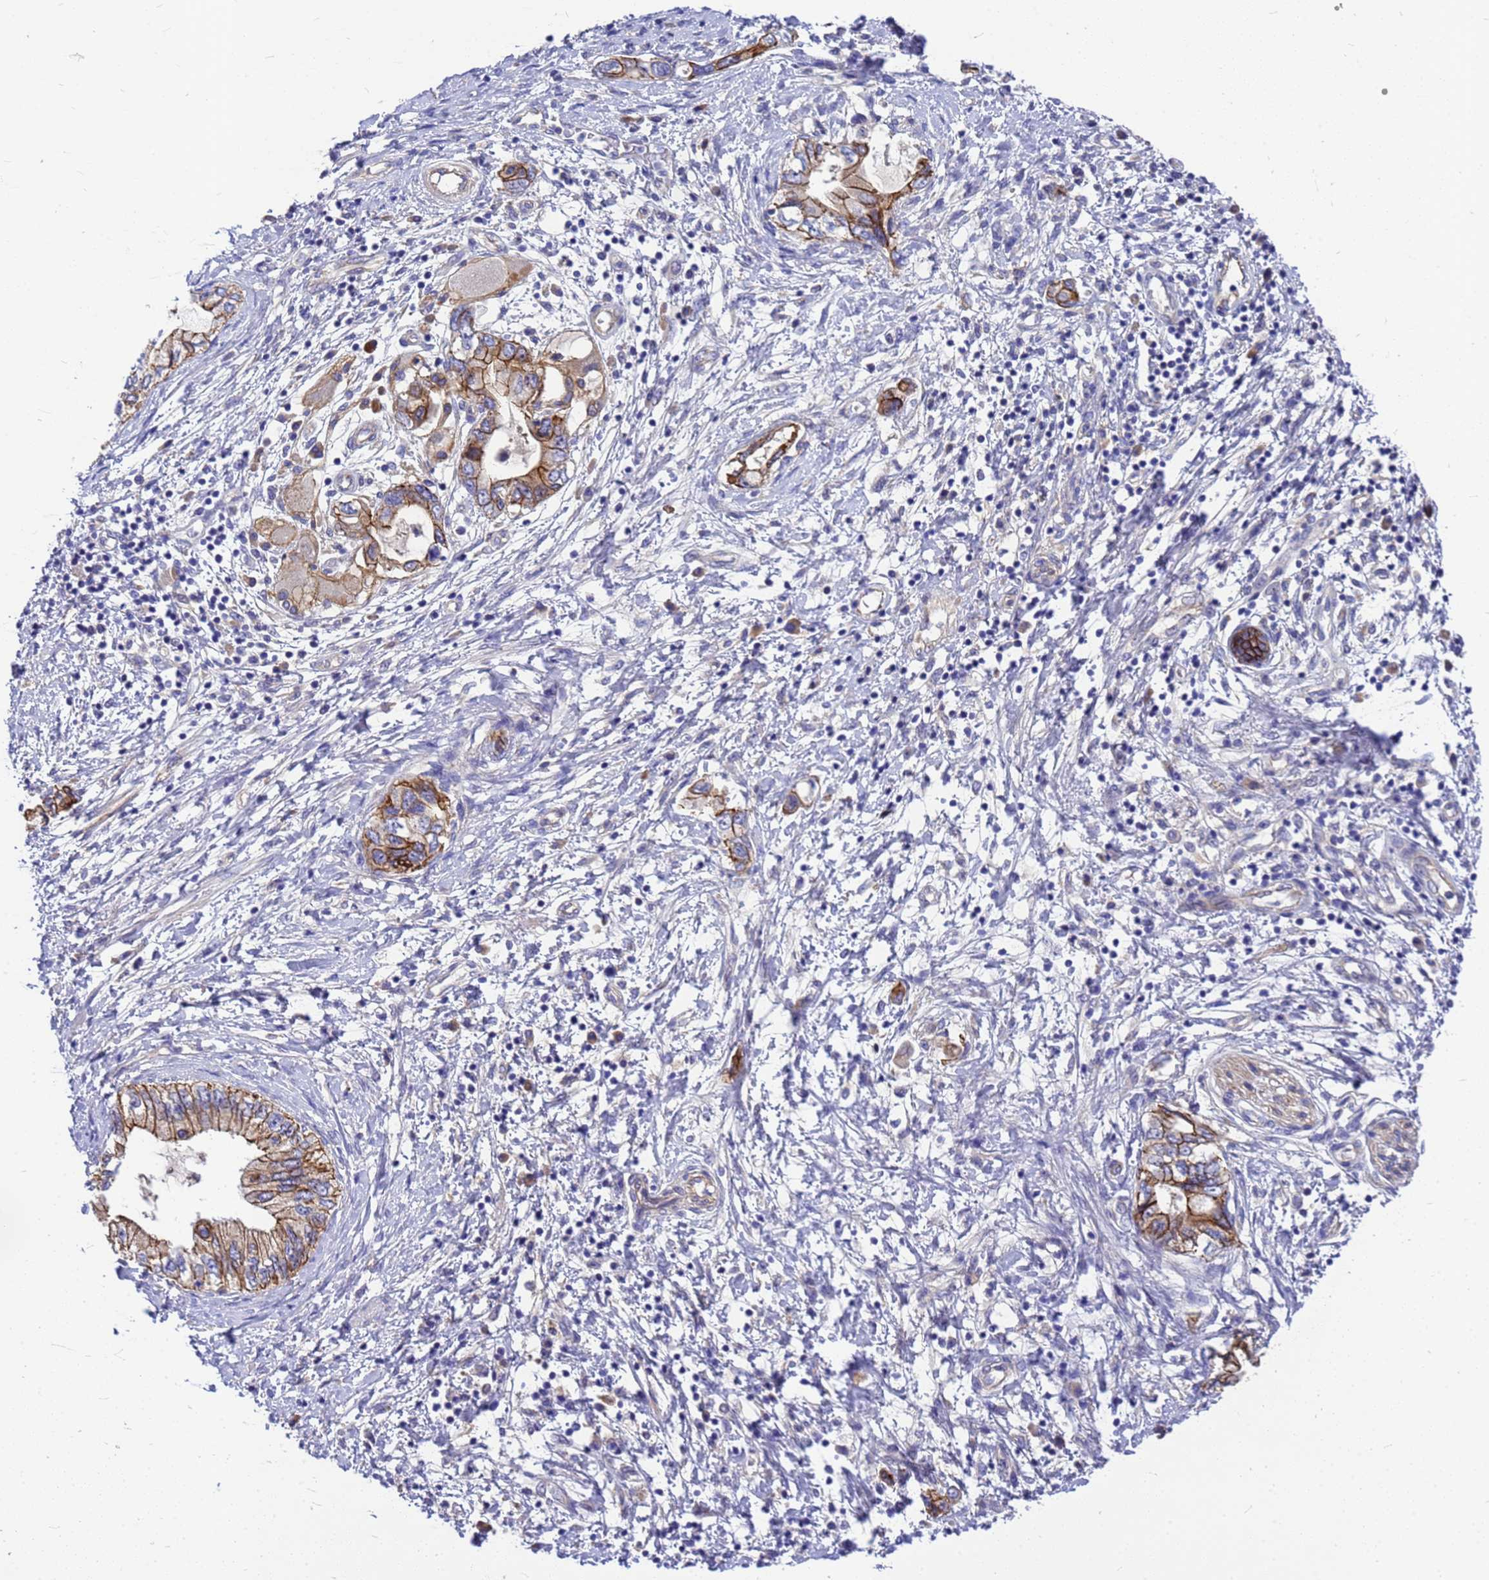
{"staining": {"intensity": "moderate", "quantity": ">75%", "location": "cytoplasmic/membranous"}, "tissue": "pancreatic cancer", "cell_type": "Tumor cells", "image_type": "cancer", "snomed": [{"axis": "morphology", "description": "Adenocarcinoma, NOS"}, {"axis": "topography", "description": "Pancreas"}], "caption": "This photomicrograph shows IHC staining of pancreatic cancer (adenocarcinoma), with medium moderate cytoplasmic/membranous staining in about >75% of tumor cells.", "gene": "FBXW5", "patient": {"sex": "female", "age": 73}}